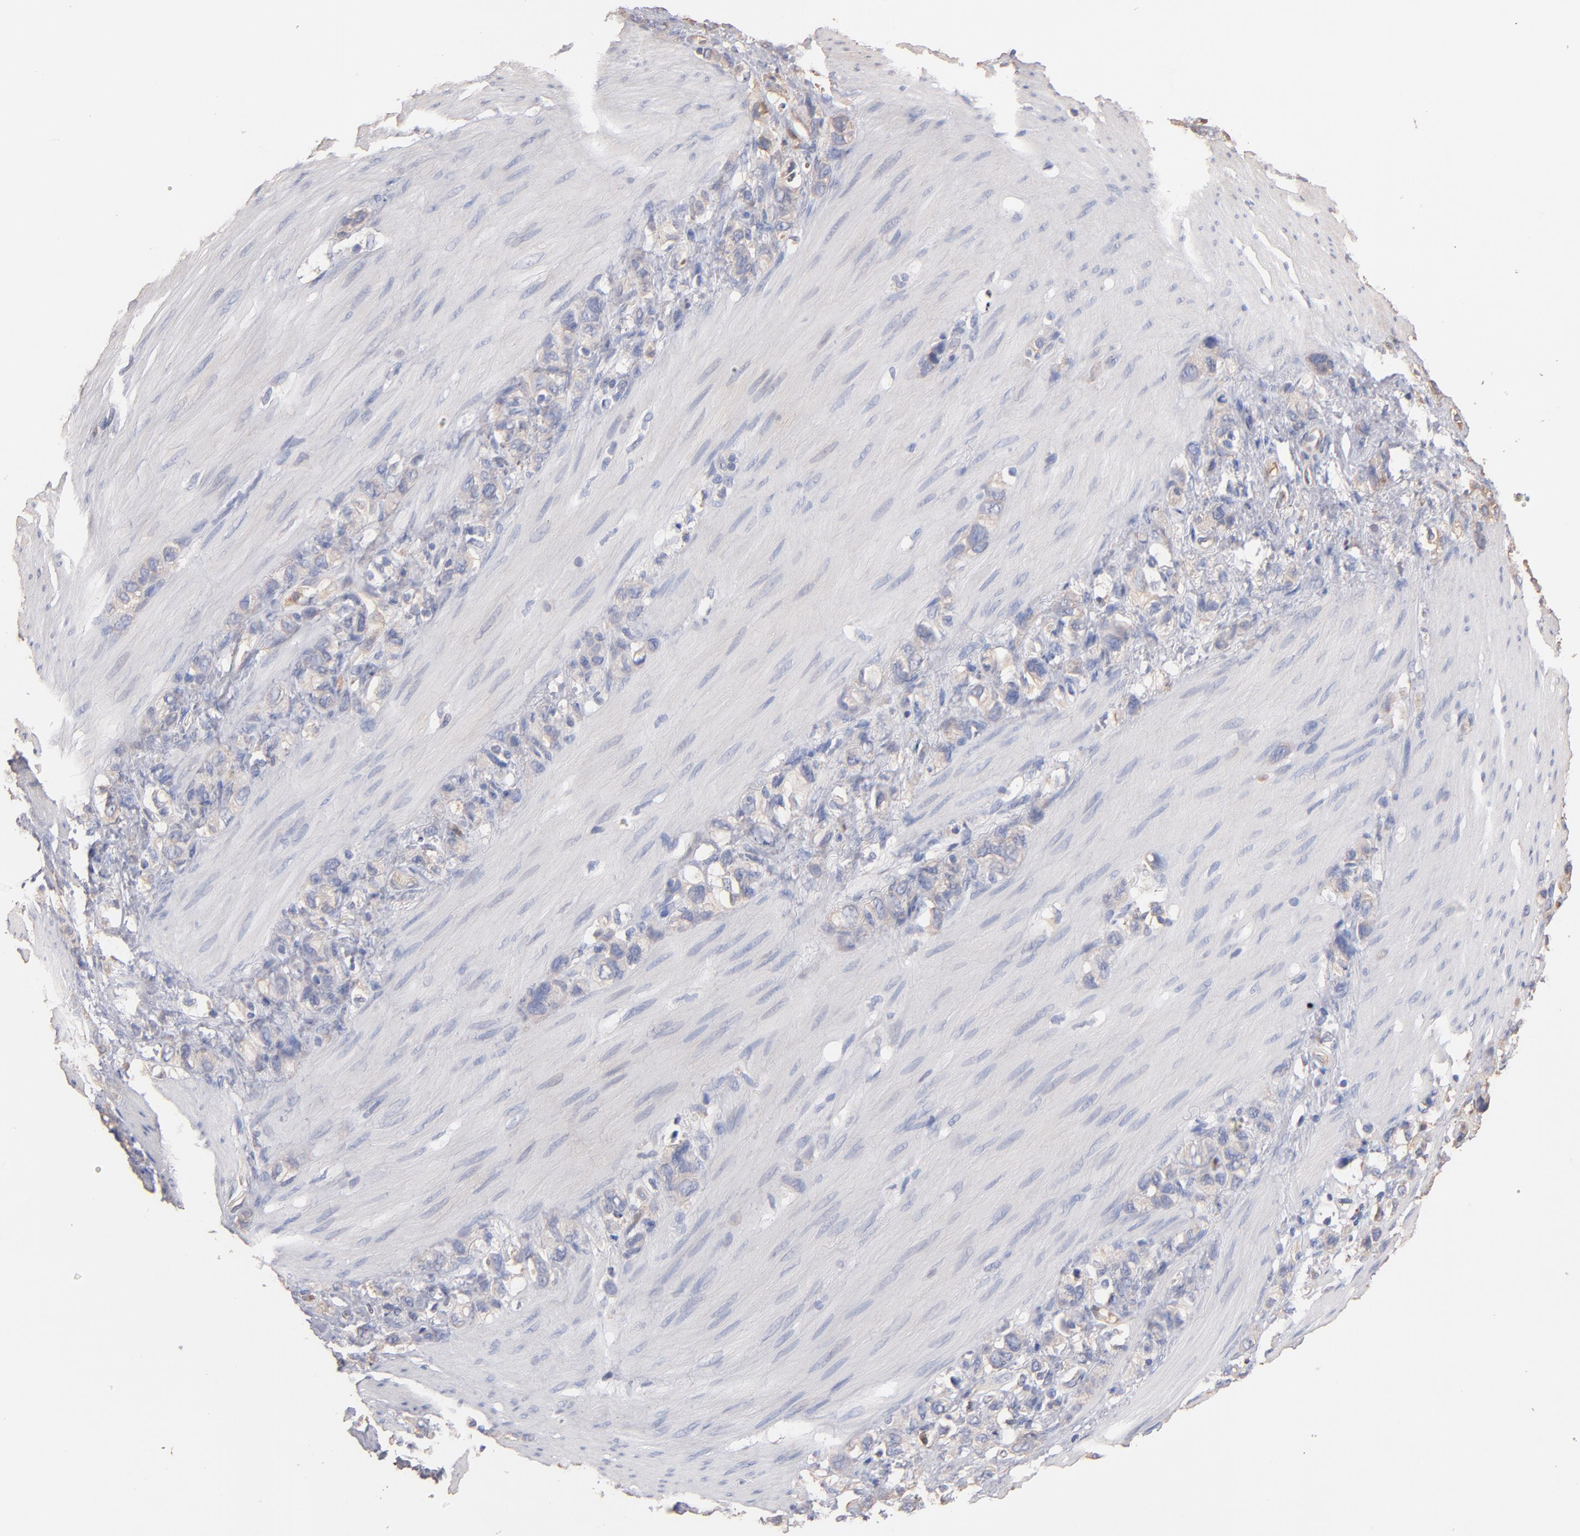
{"staining": {"intensity": "weak", "quantity": "25%-75%", "location": "cytoplasmic/membranous"}, "tissue": "stomach cancer", "cell_type": "Tumor cells", "image_type": "cancer", "snomed": [{"axis": "morphology", "description": "Normal tissue, NOS"}, {"axis": "morphology", "description": "Adenocarcinoma, NOS"}, {"axis": "morphology", "description": "Adenocarcinoma, High grade"}, {"axis": "topography", "description": "Stomach, upper"}, {"axis": "topography", "description": "Stomach"}], "caption": "DAB (3,3'-diaminobenzidine) immunohistochemical staining of human adenocarcinoma (stomach) shows weak cytoplasmic/membranous protein expression in about 25%-75% of tumor cells. The staining was performed using DAB to visualize the protein expression in brown, while the nuclei were stained in blue with hematoxylin (Magnification: 20x).", "gene": "RO60", "patient": {"sex": "female", "age": 65}}